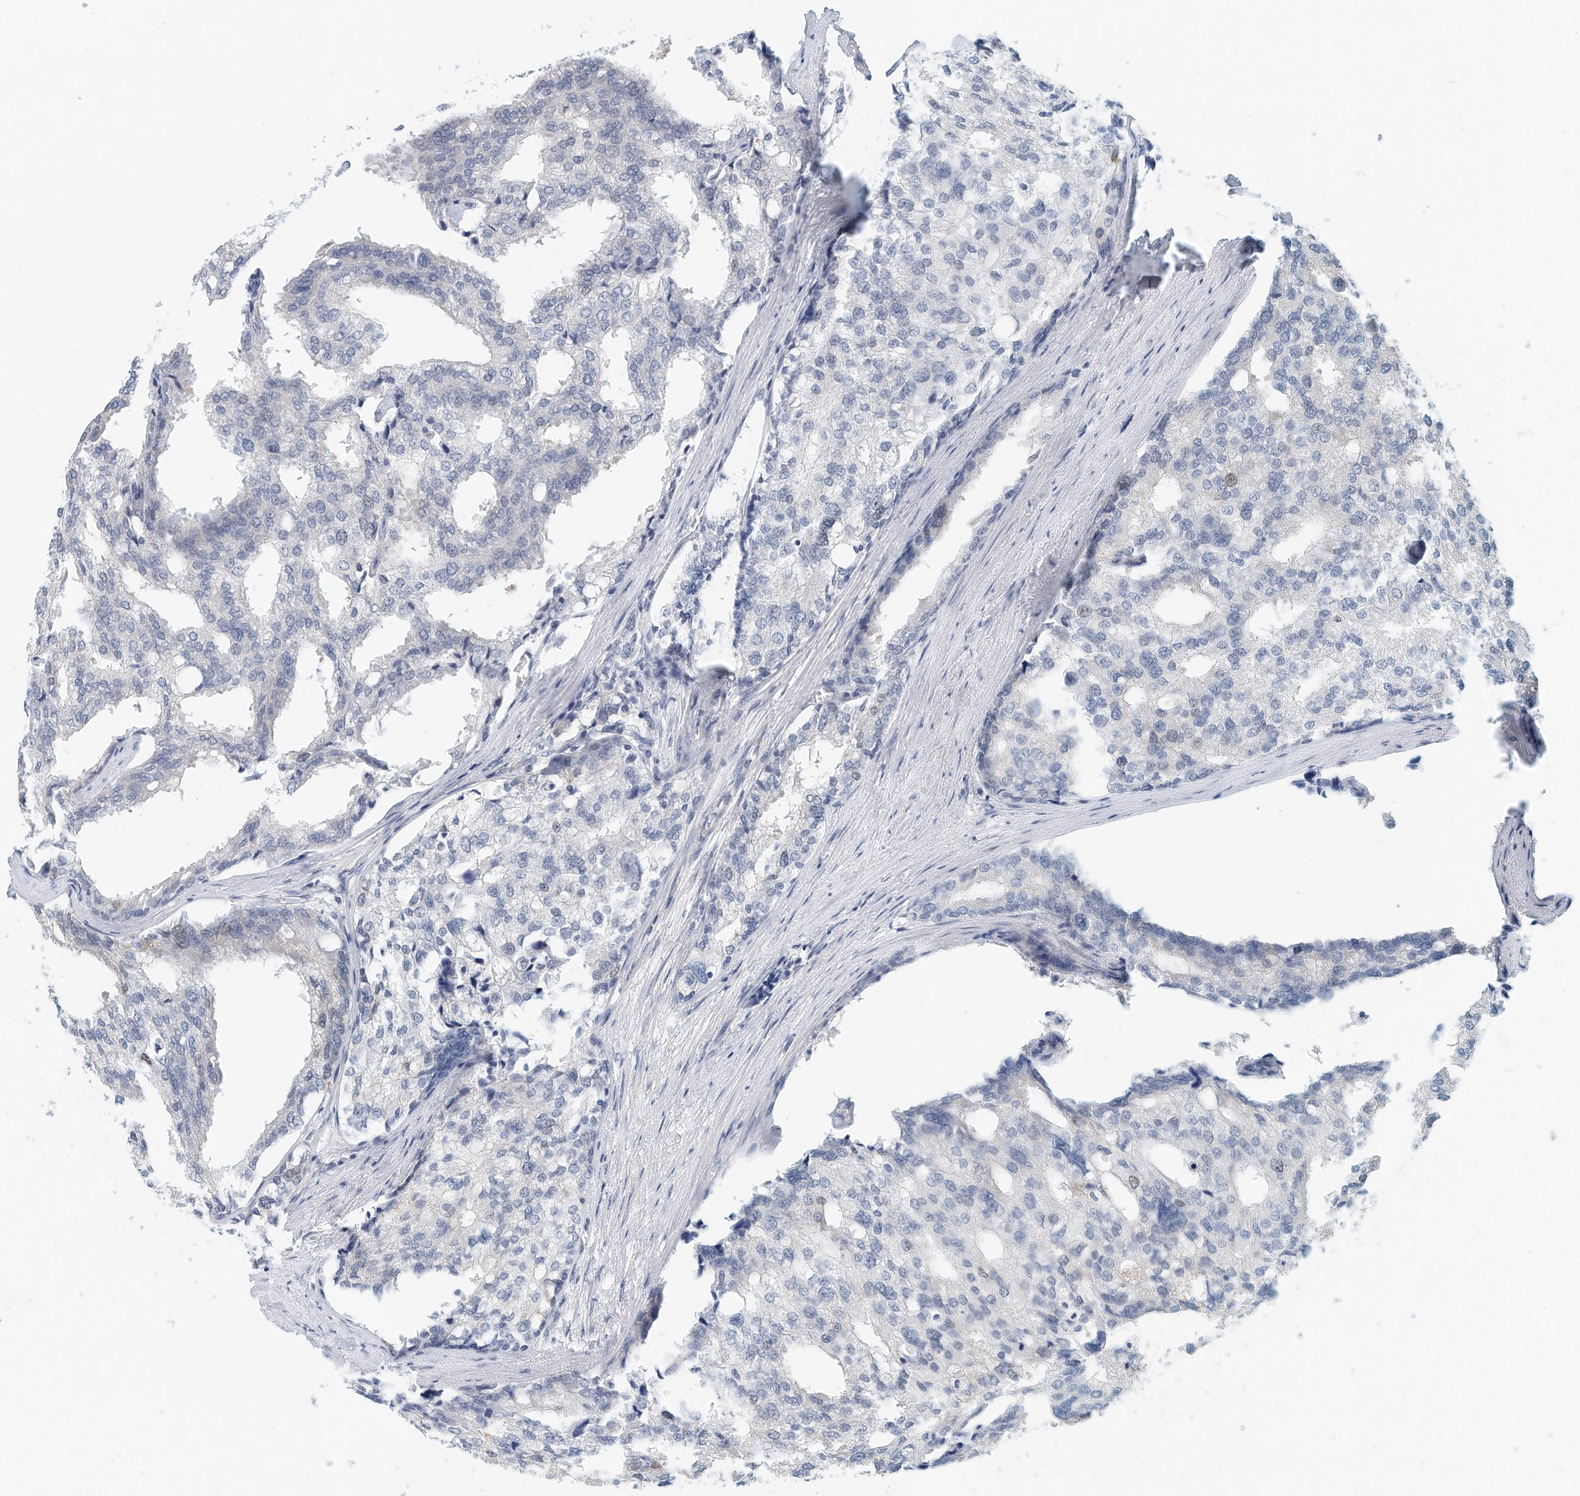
{"staining": {"intensity": "negative", "quantity": "none", "location": "none"}, "tissue": "prostate cancer", "cell_type": "Tumor cells", "image_type": "cancer", "snomed": [{"axis": "morphology", "description": "Adenocarcinoma, High grade"}, {"axis": "topography", "description": "Prostate"}], "caption": "Human prostate high-grade adenocarcinoma stained for a protein using immunohistochemistry (IHC) shows no positivity in tumor cells.", "gene": "ARHGAP28", "patient": {"sex": "male", "age": 50}}